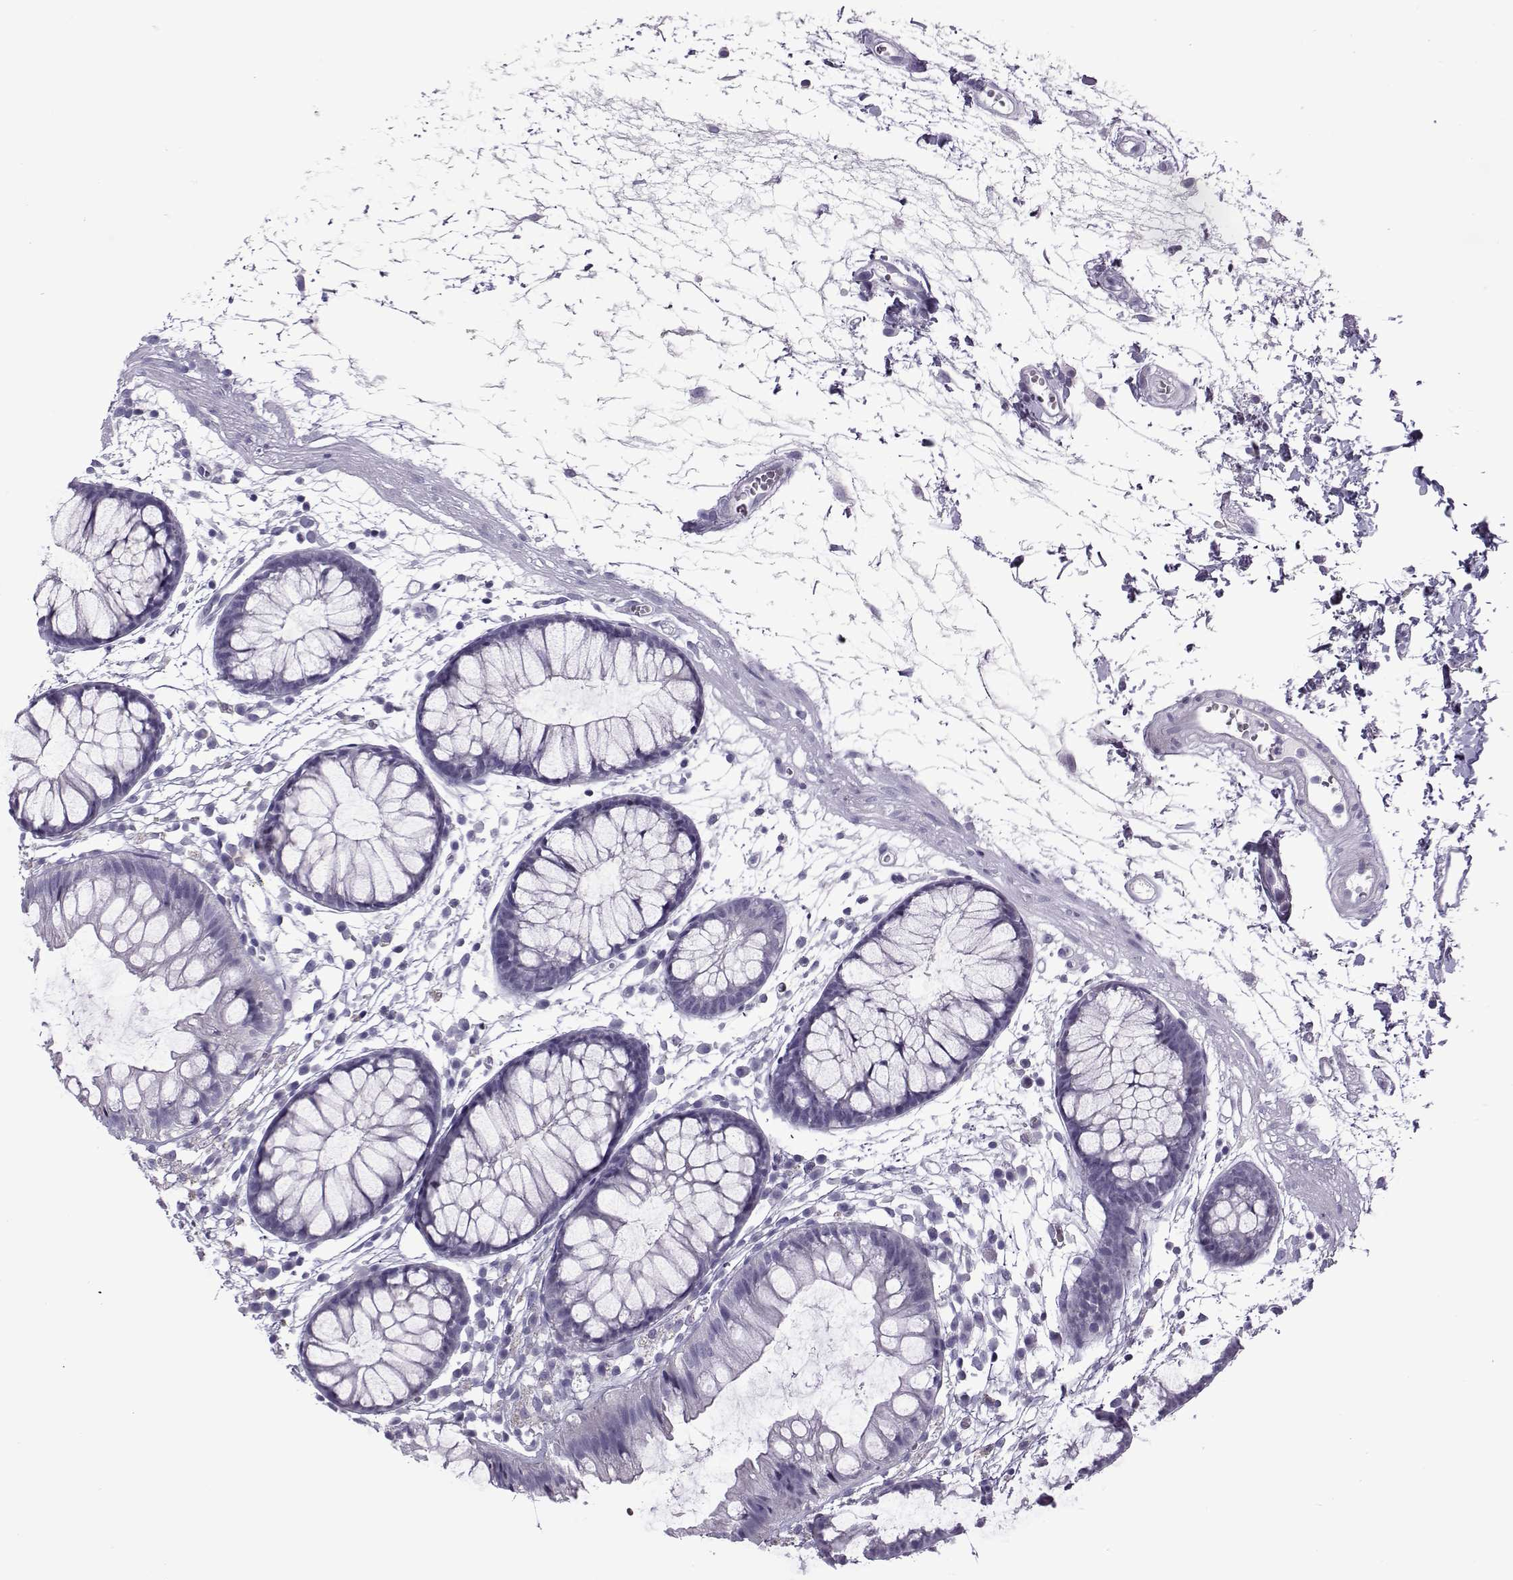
{"staining": {"intensity": "negative", "quantity": "none", "location": "none"}, "tissue": "colon", "cell_type": "Endothelial cells", "image_type": "normal", "snomed": [{"axis": "morphology", "description": "Normal tissue, NOS"}, {"axis": "morphology", "description": "Adenocarcinoma, NOS"}, {"axis": "topography", "description": "Colon"}], "caption": "Immunohistochemistry (IHC) micrograph of unremarkable colon: human colon stained with DAB exhibits no significant protein expression in endothelial cells. (Brightfield microscopy of DAB (3,3'-diaminobenzidine) immunohistochemistry (IHC) at high magnification).", "gene": "OIP5", "patient": {"sex": "male", "age": 65}}